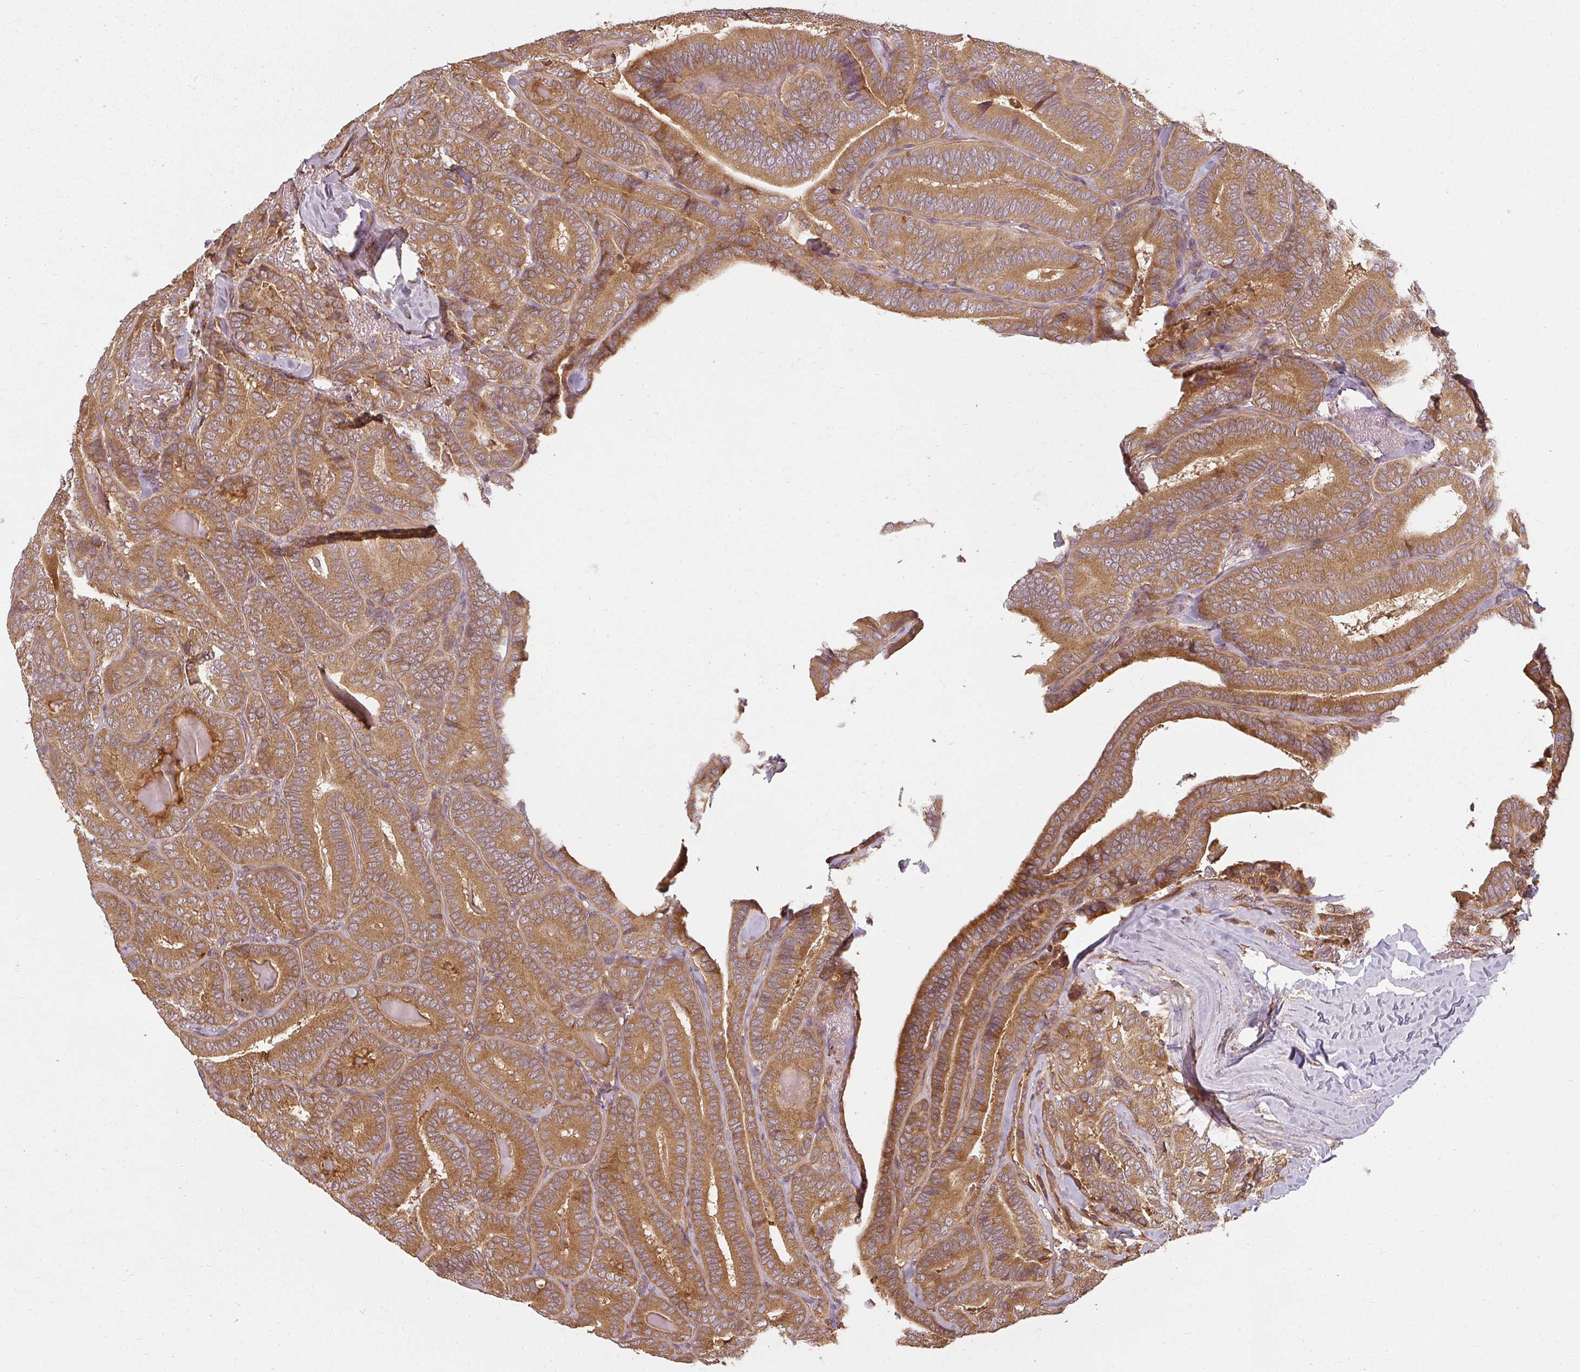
{"staining": {"intensity": "strong", "quantity": ">75%", "location": "cytoplasmic/membranous"}, "tissue": "thyroid cancer", "cell_type": "Tumor cells", "image_type": "cancer", "snomed": [{"axis": "morphology", "description": "Papillary adenocarcinoma, NOS"}, {"axis": "topography", "description": "Thyroid gland"}], "caption": "Protein analysis of thyroid cancer (papillary adenocarcinoma) tissue displays strong cytoplasmic/membranous expression in about >75% of tumor cells. (brown staining indicates protein expression, while blue staining denotes nuclei).", "gene": "RPL24", "patient": {"sex": "male", "age": 61}}